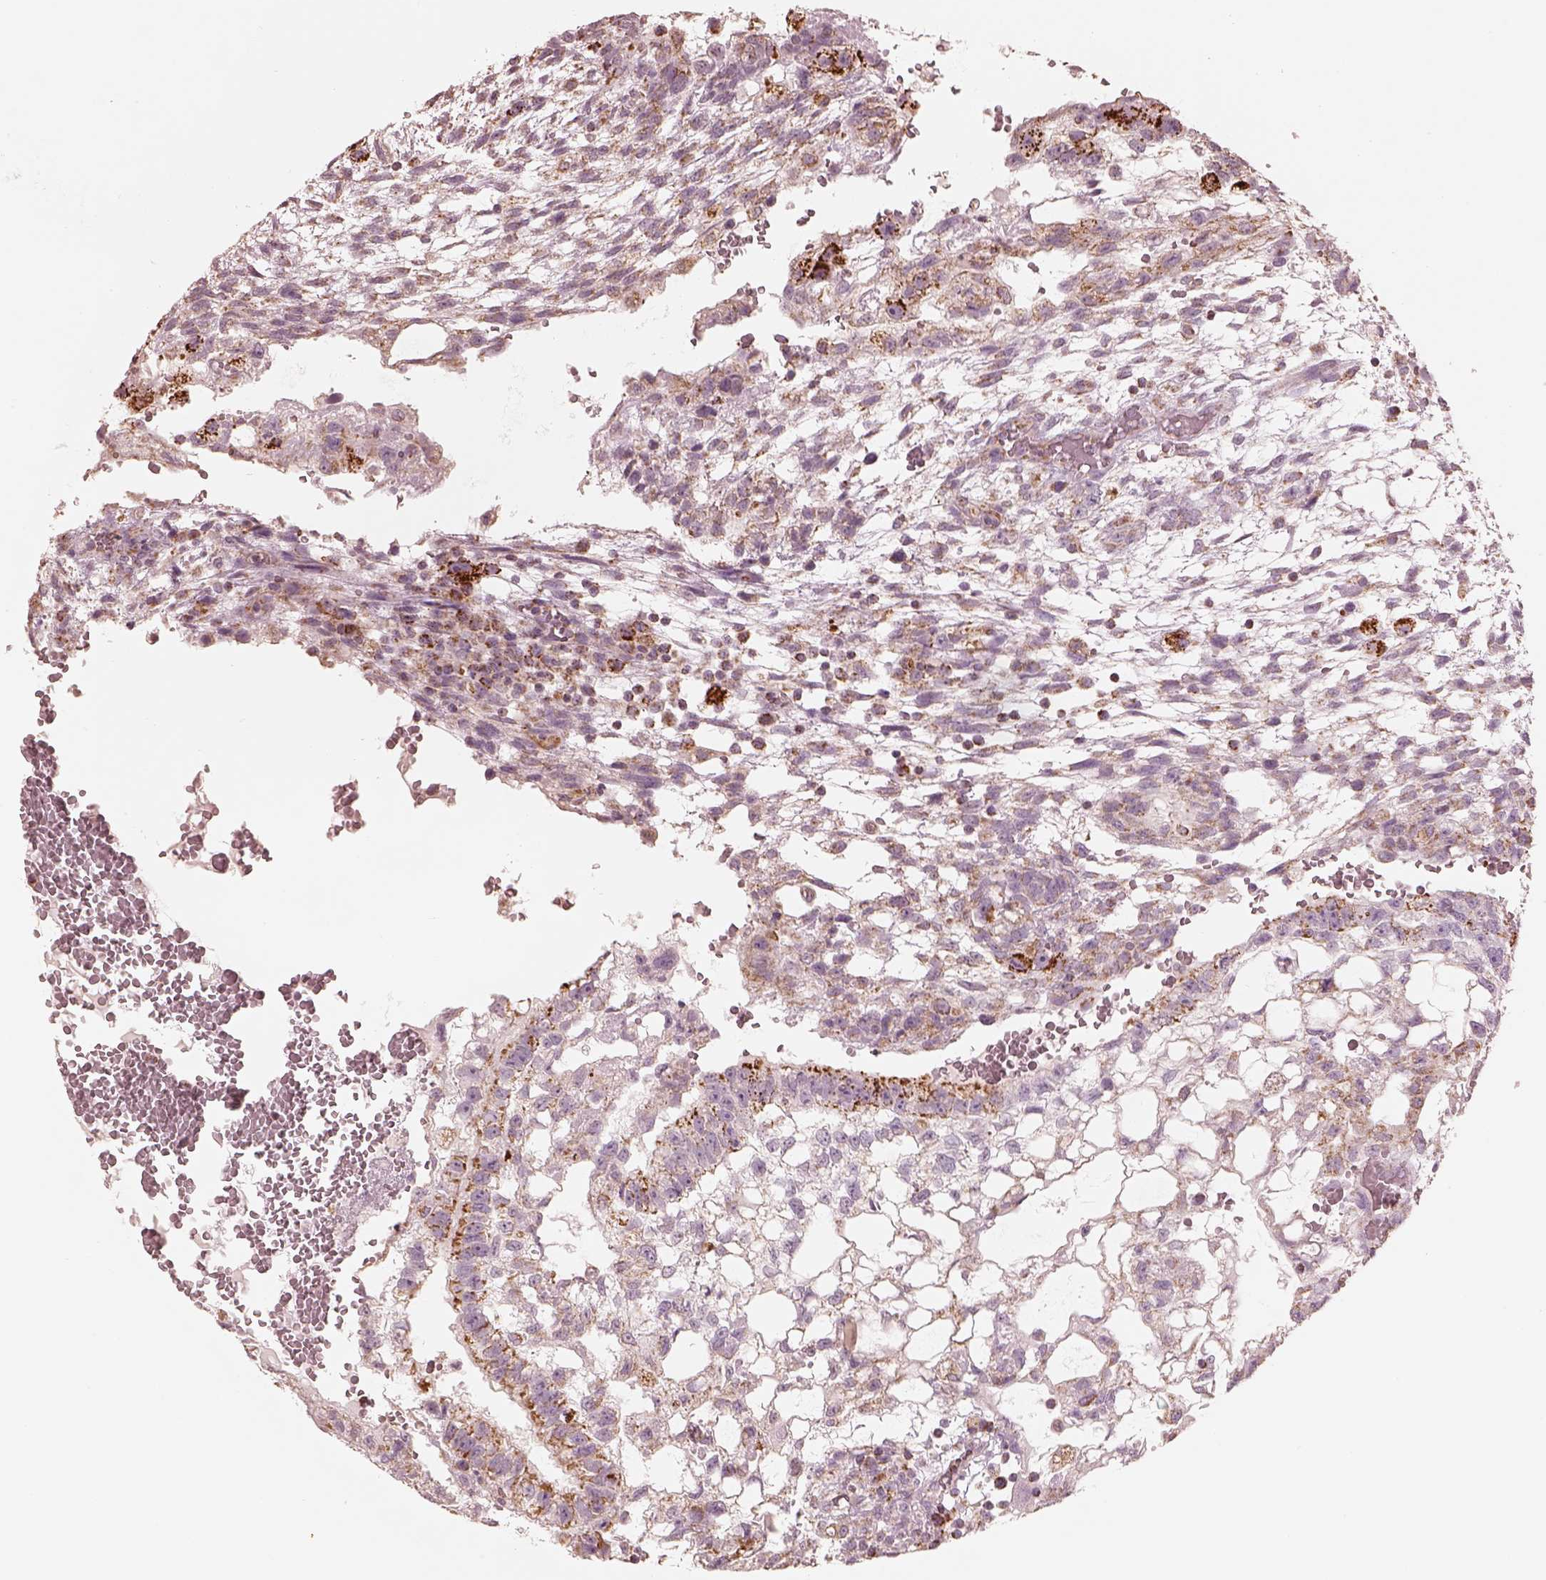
{"staining": {"intensity": "strong", "quantity": "25%-75%", "location": "cytoplasmic/membranous"}, "tissue": "testis cancer", "cell_type": "Tumor cells", "image_type": "cancer", "snomed": [{"axis": "morphology", "description": "Carcinoma, Embryonal, NOS"}, {"axis": "topography", "description": "Testis"}], "caption": "A micrograph of human testis embryonal carcinoma stained for a protein shows strong cytoplasmic/membranous brown staining in tumor cells.", "gene": "ENTPD6", "patient": {"sex": "male", "age": 32}}